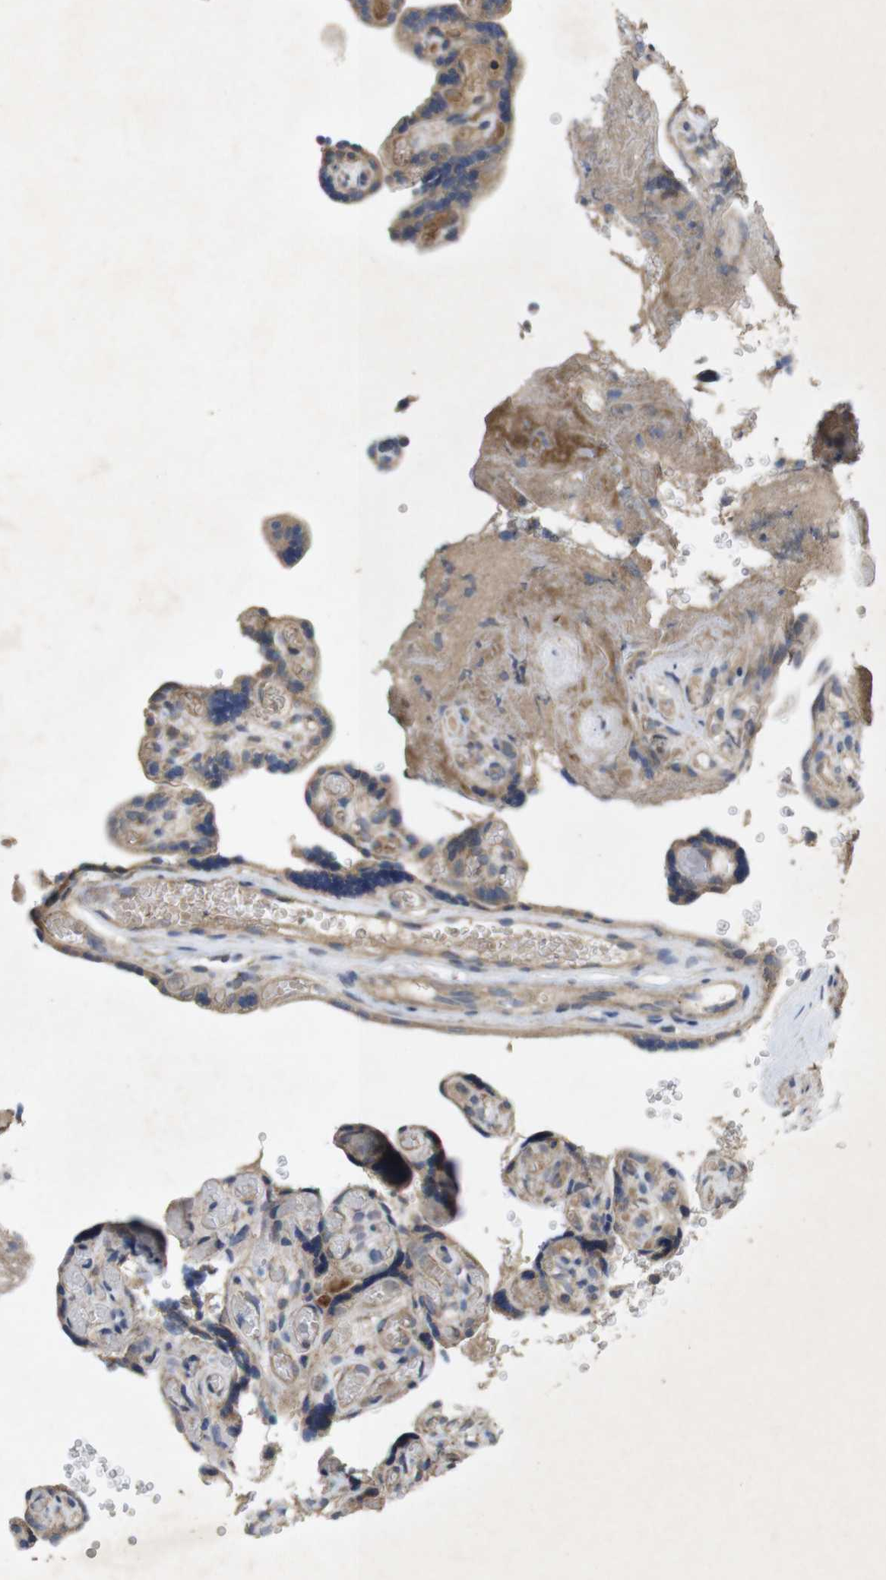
{"staining": {"intensity": "moderate", "quantity": ">75%", "location": "cytoplasmic/membranous"}, "tissue": "placenta", "cell_type": "Trophoblastic cells", "image_type": "normal", "snomed": [{"axis": "morphology", "description": "Normal tissue, NOS"}, {"axis": "topography", "description": "Placenta"}], "caption": "This micrograph displays immunohistochemistry (IHC) staining of unremarkable placenta, with medium moderate cytoplasmic/membranous staining in approximately >75% of trophoblastic cells.", "gene": "KCNS3", "patient": {"sex": "female", "age": 30}}